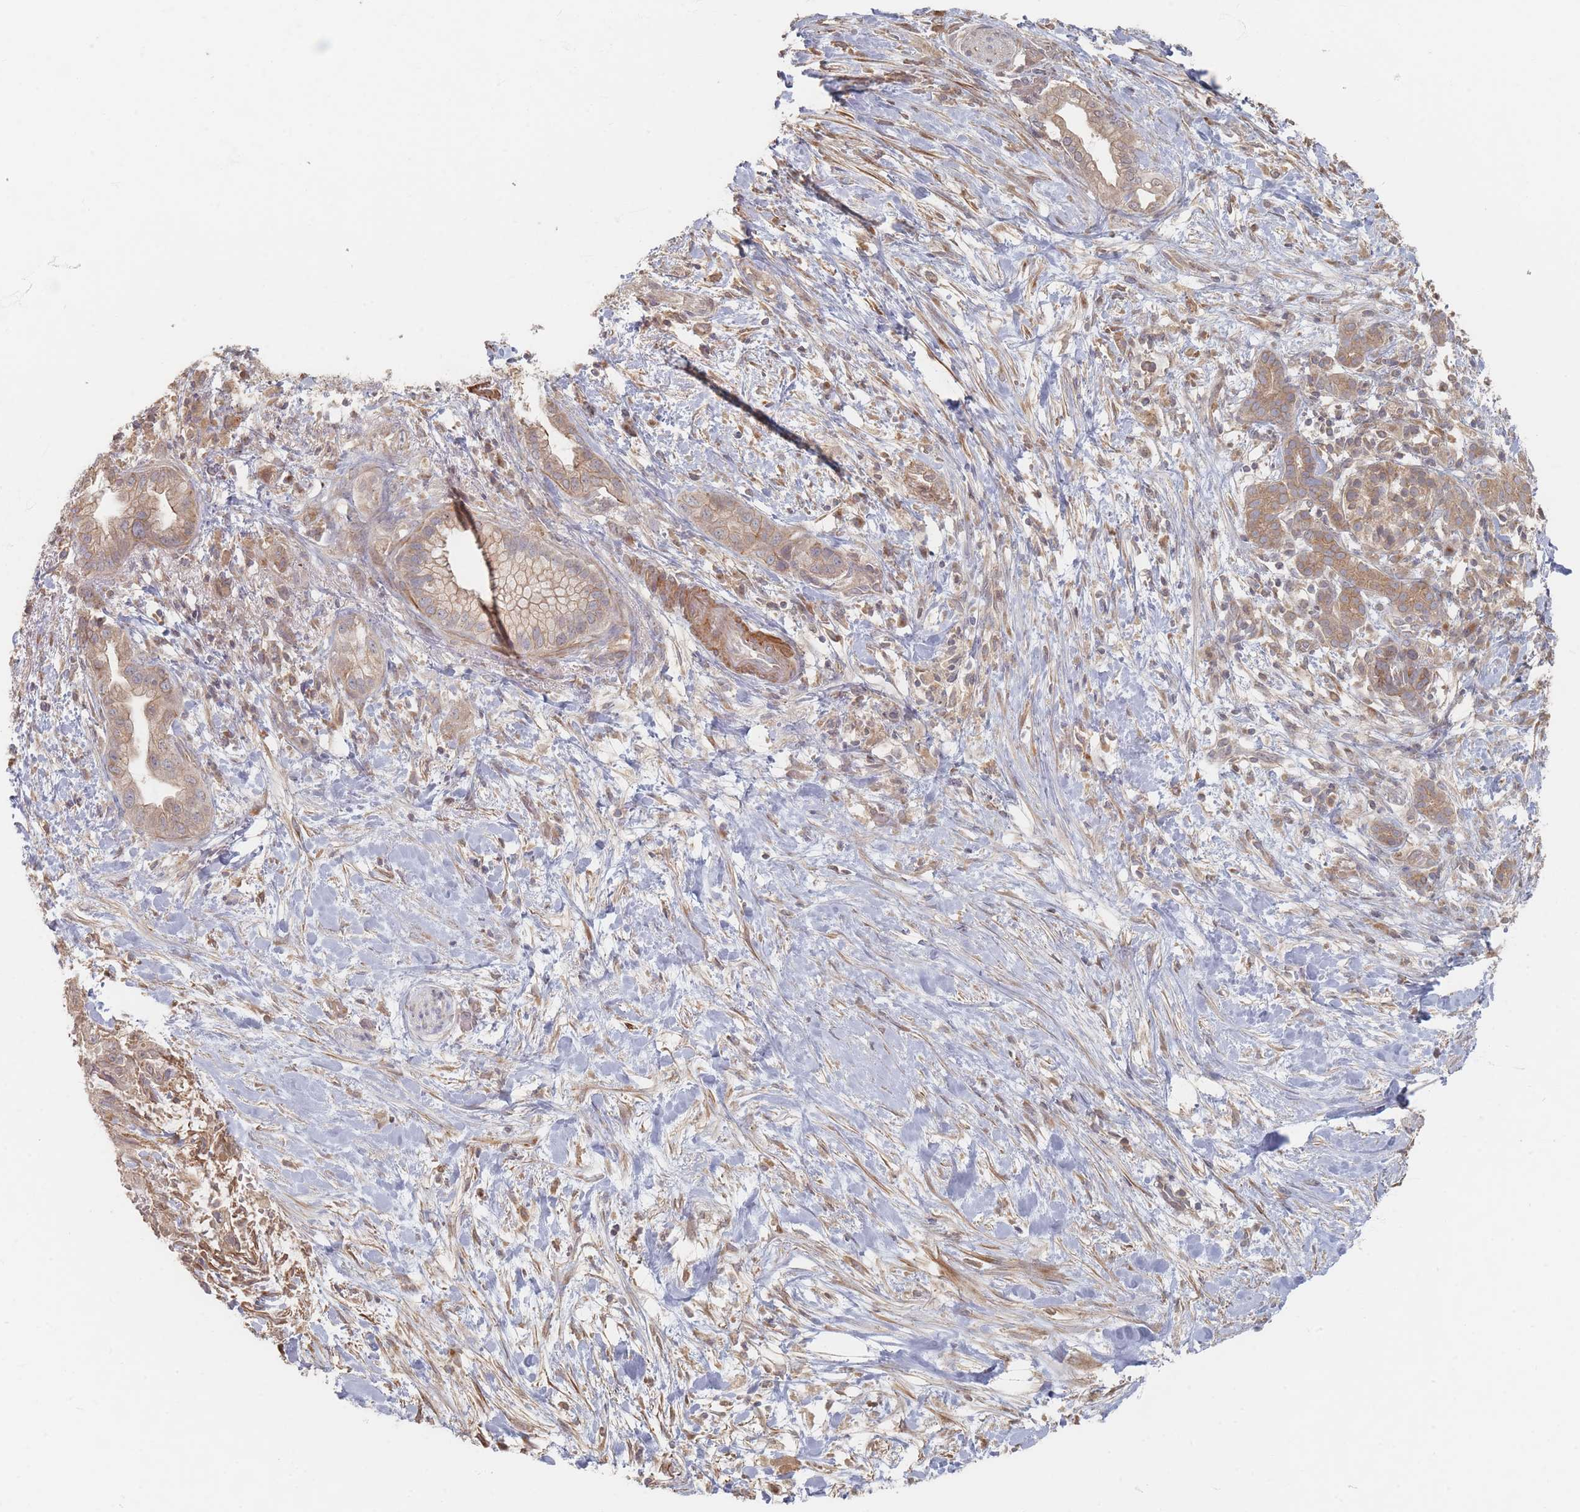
{"staining": {"intensity": "weak", "quantity": ">75%", "location": "cytoplasmic/membranous"}, "tissue": "pancreatic cancer", "cell_type": "Tumor cells", "image_type": "cancer", "snomed": [{"axis": "morphology", "description": "Adenocarcinoma, NOS"}, {"axis": "topography", "description": "Pancreas"}], "caption": "About >75% of tumor cells in pancreatic cancer (adenocarcinoma) display weak cytoplasmic/membranous protein positivity as visualized by brown immunohistochemical staining.", "gene": "GLE1", "patient": {"sex": "male", "age": 44}}